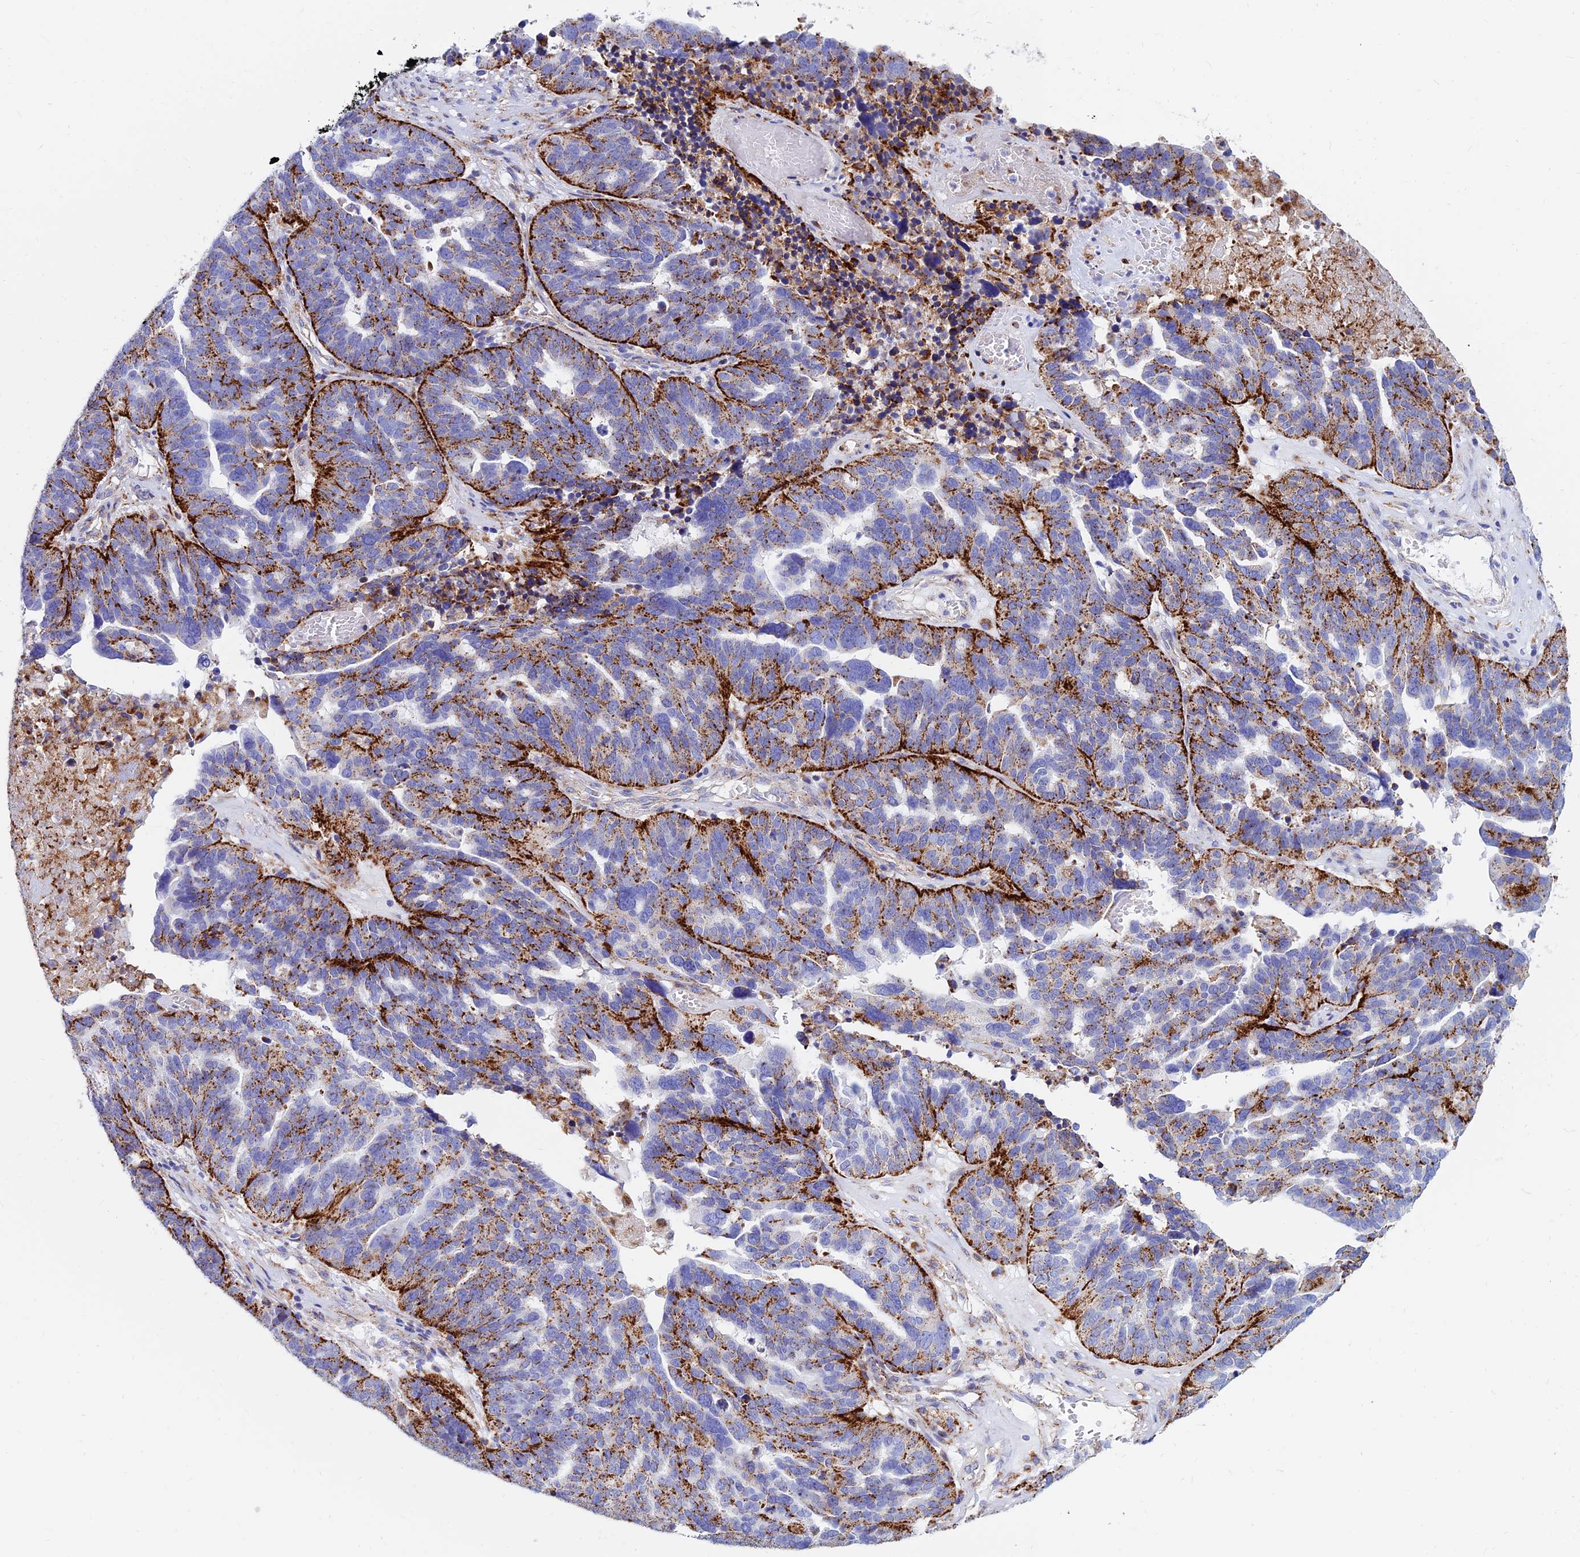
{"staining": {"intensity": "strong", "quantity": "25%-75%", "location": "cytoplasmic/membranous"}, "tissue": "ovarian cancer", "cell_type": "Tumor cells", "image_type": "cancer", "snomed": [{"axis": "morphology", "description": "Cystadenocarcinoma, serous, NOS"}, {"axis": "topography", "description": "Ovary"}], "caption": "The photomicrograph exhibits a brown stain indicating the presence of a protein in the cytoplasmic/membranous of tumor cells in ovarian cancer (serous cystadenocarcinoma). The protein is shown in brown color, while the nuclei are stained blue.", "gene": "SPNS1", "patient": {"sex": "female", "age": 59}}